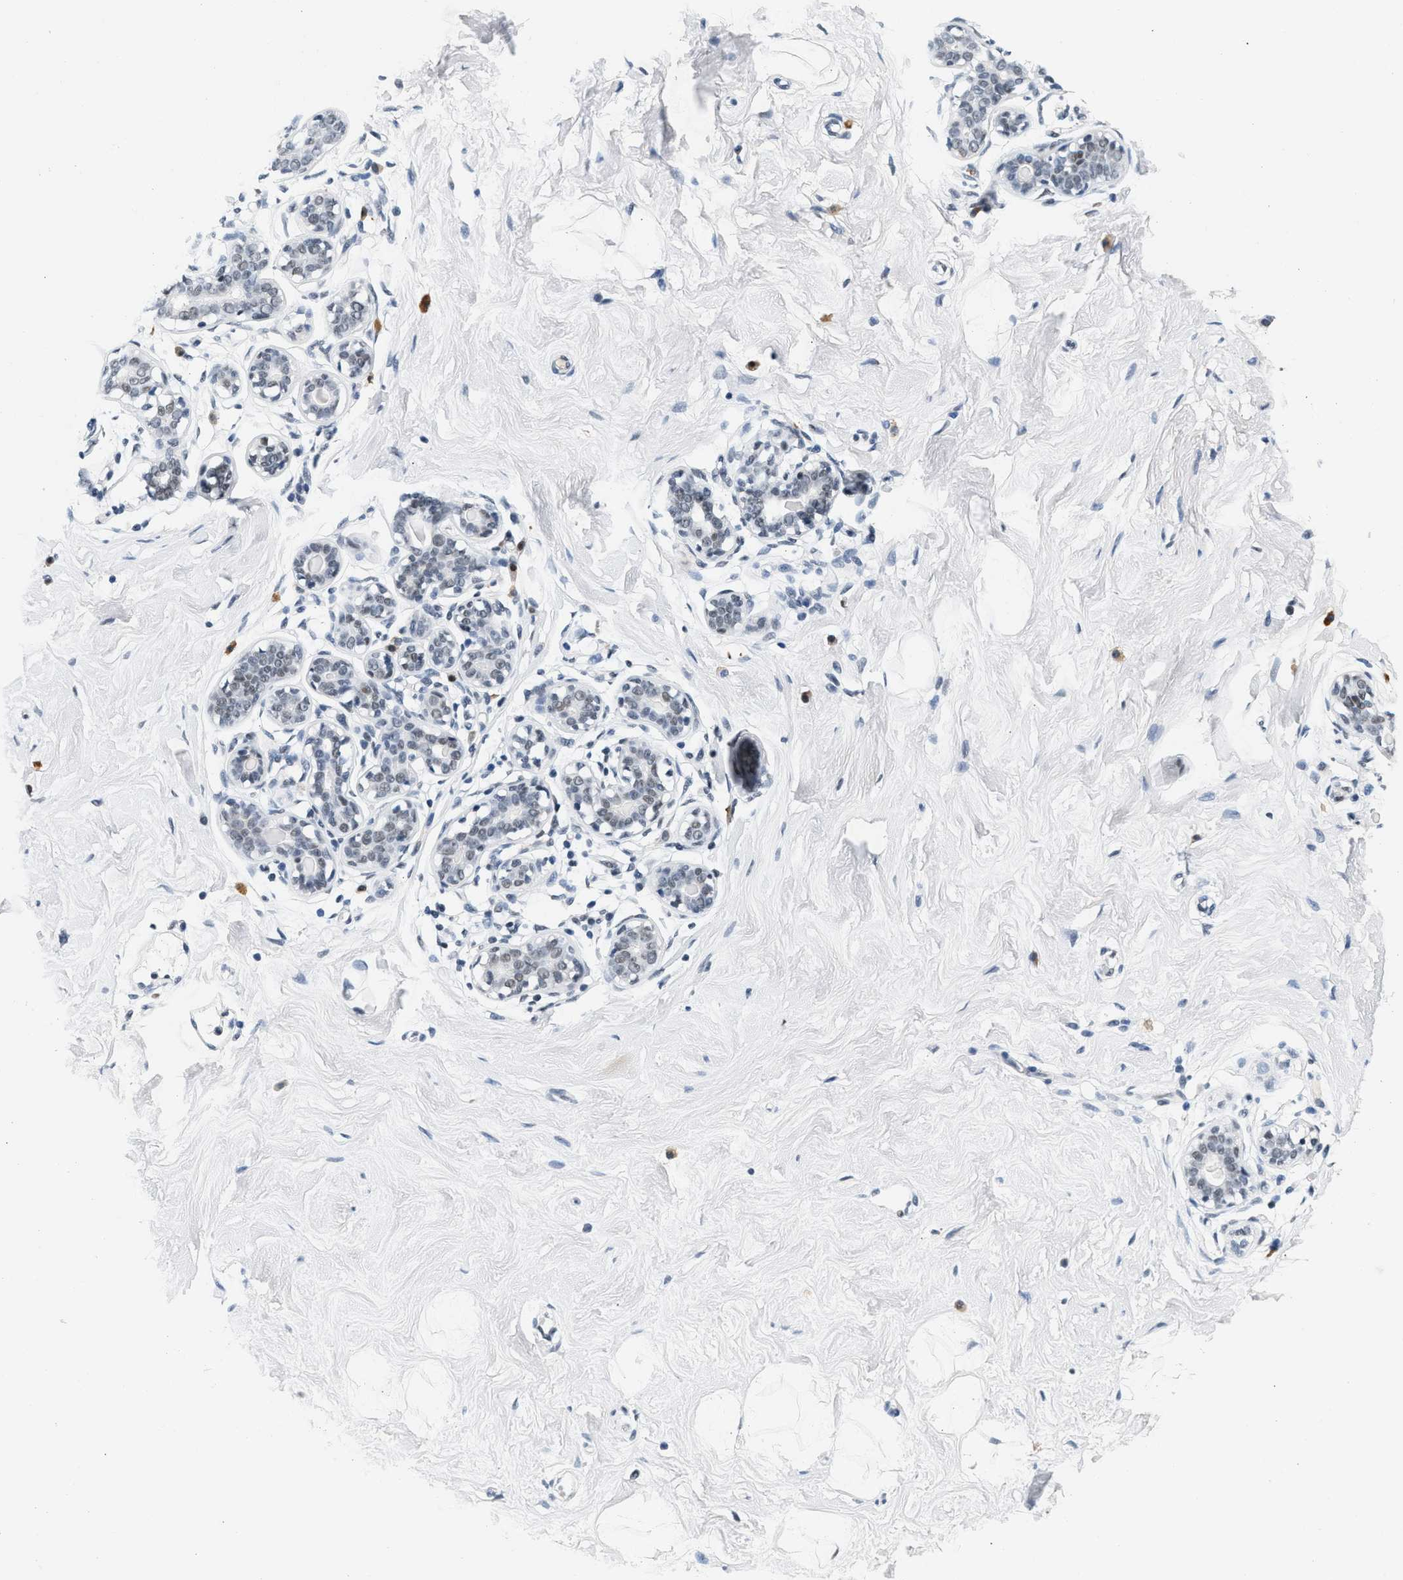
{"staining": {"intensity": "negative", "quantity": "none", "location": "none"}, "tissue": "breast", "cell_type": "Adipocytes", "image_type": "normal", "snomed": [{"axis": "morphology", "description": "Normal tissue, NOS"}, {"axis": "topography", "description": "Breast"}], "caption": "The histopathology image reveals no staining of adipocytes in normal breast. (Brightfield microscopy of DAB immunohistochemistry at high magnification).", "gene": "ATF2", "patient": {"sex": "female", "age": 23}}